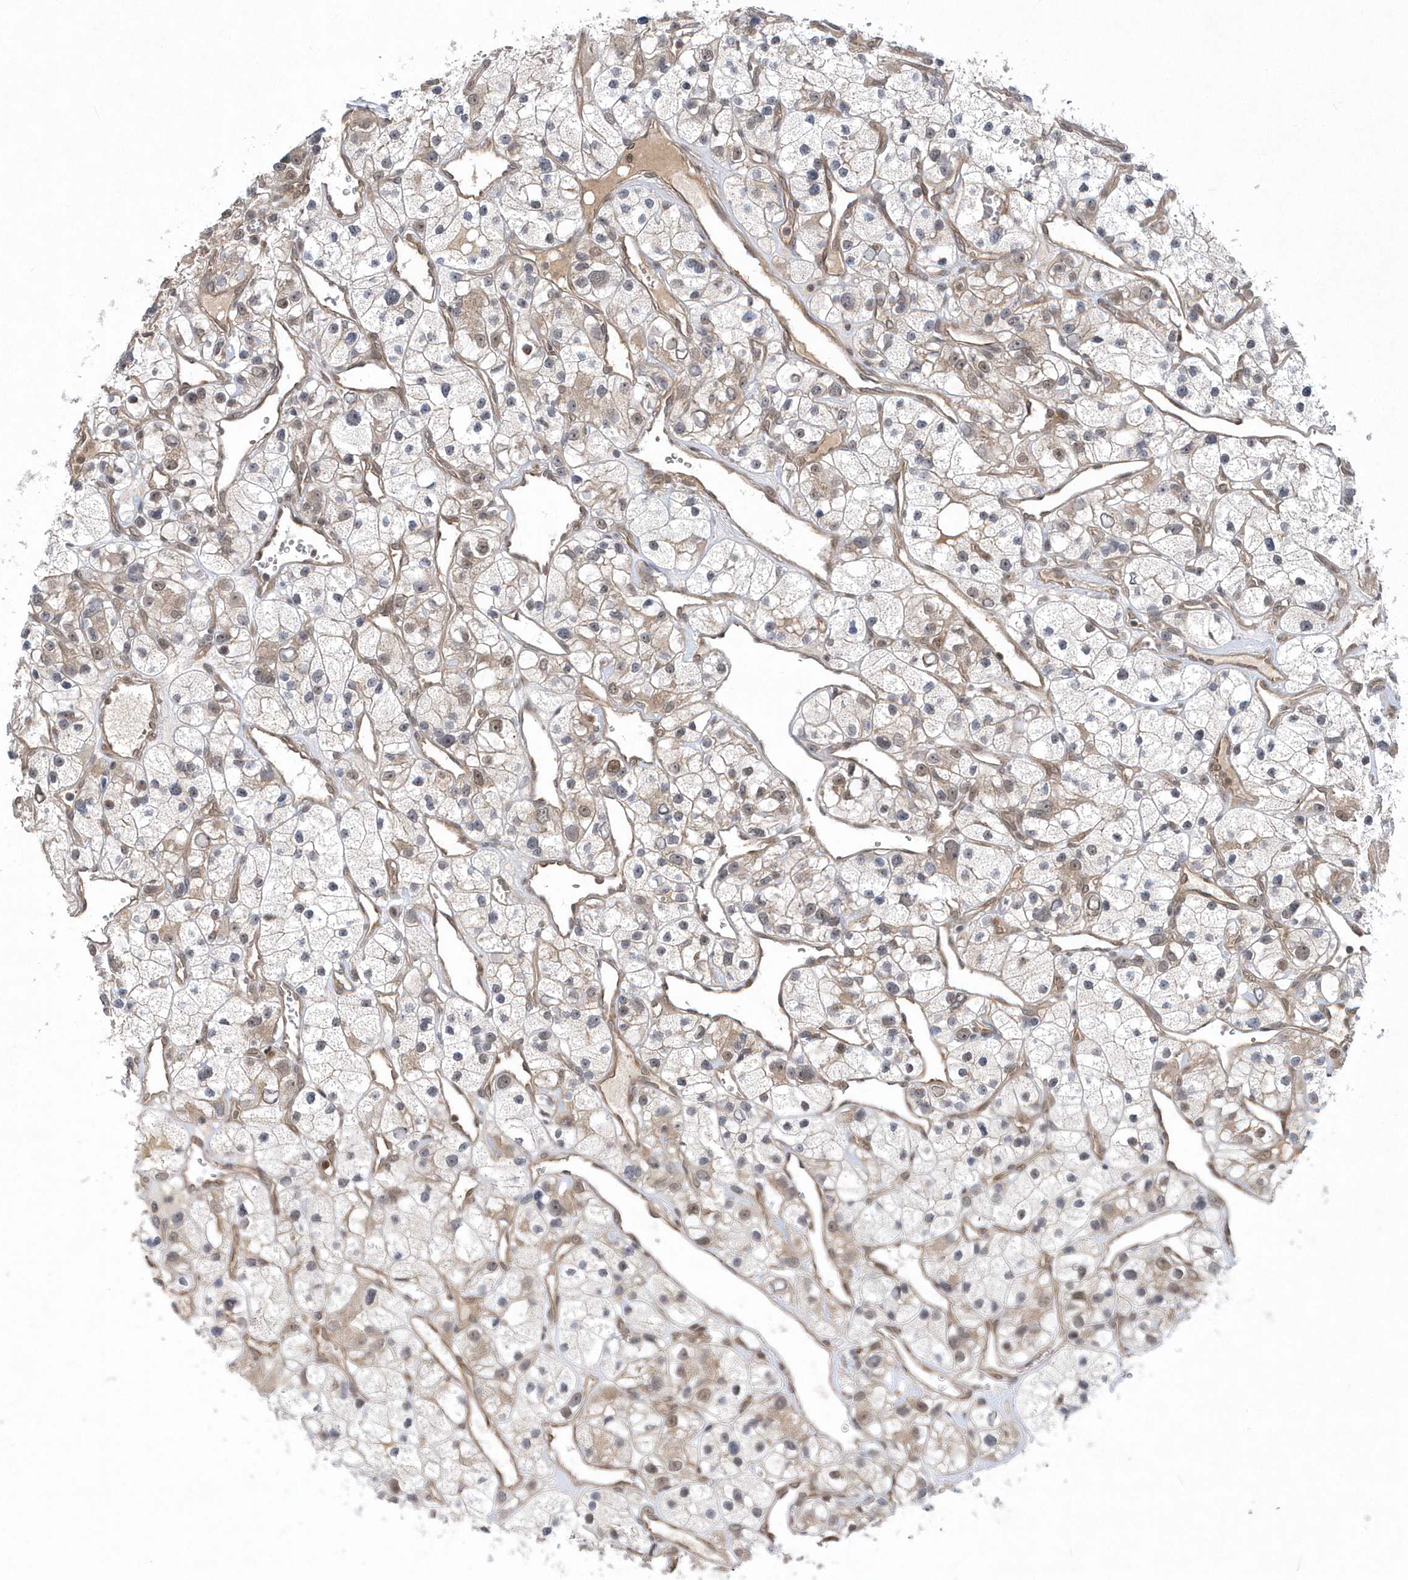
{"staining": {"intensity": "weak", "quantity": "<25%", "location": "cytoplasmic/membranous"}, "tissue": "renal cancer", "cell_type": "Tumor cells", "image_type": "cancer", "snomed": [{"axis": "morphology", "description": "Adenocarcinoma, NOS"}, {"axis": "topography", "description": "Kidney"}], "caption": "A high-resolution photomicrograph shows IHC staining of adenocarcinoma (renal), which demonstrates no significant positivity in tumor cells. The staining was performed using DAB to visualize the protein expression in brown, while the nuclei were stained in blue with hematoxylin (Magnification: 20x).", "gene": "MXI1", "patient": {"sex": "female", "age": 57}}